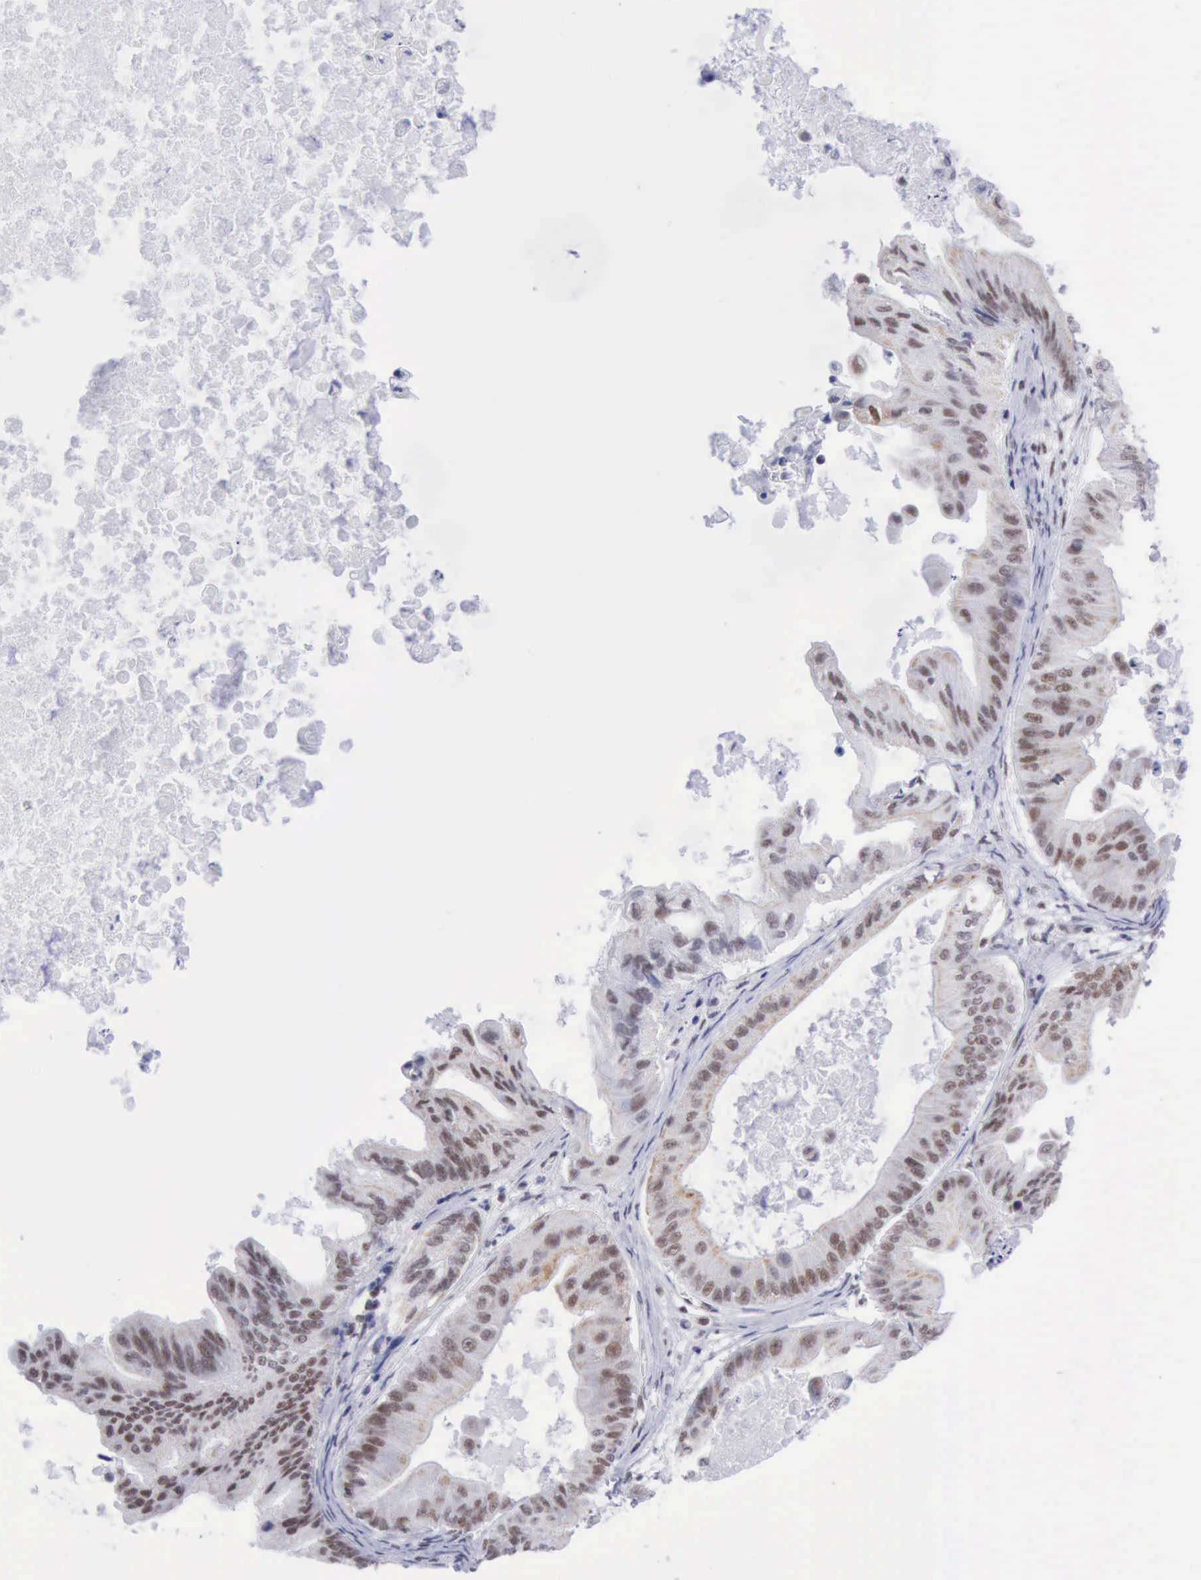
{"staining": {"intensity": "weak", "quantity": ">75%", "location": "nuclear"}, "tissue": "ovarian cancer", "cell_type": "Tumor cells", "image_type": "cancer", "snomed": [{"axis": "morphology", "description": "Cystadenocarcinoma, mucinous, NOS"}, {"axis": "topography", "description": "Ovary"}], "caption": "Protein staining of ovarian cancer tissue exhibits weak nuclear staining in approximately >75% of tumor cells.", "gene": "ERCC4", "patient": {"sex": "female", "age": 37}}